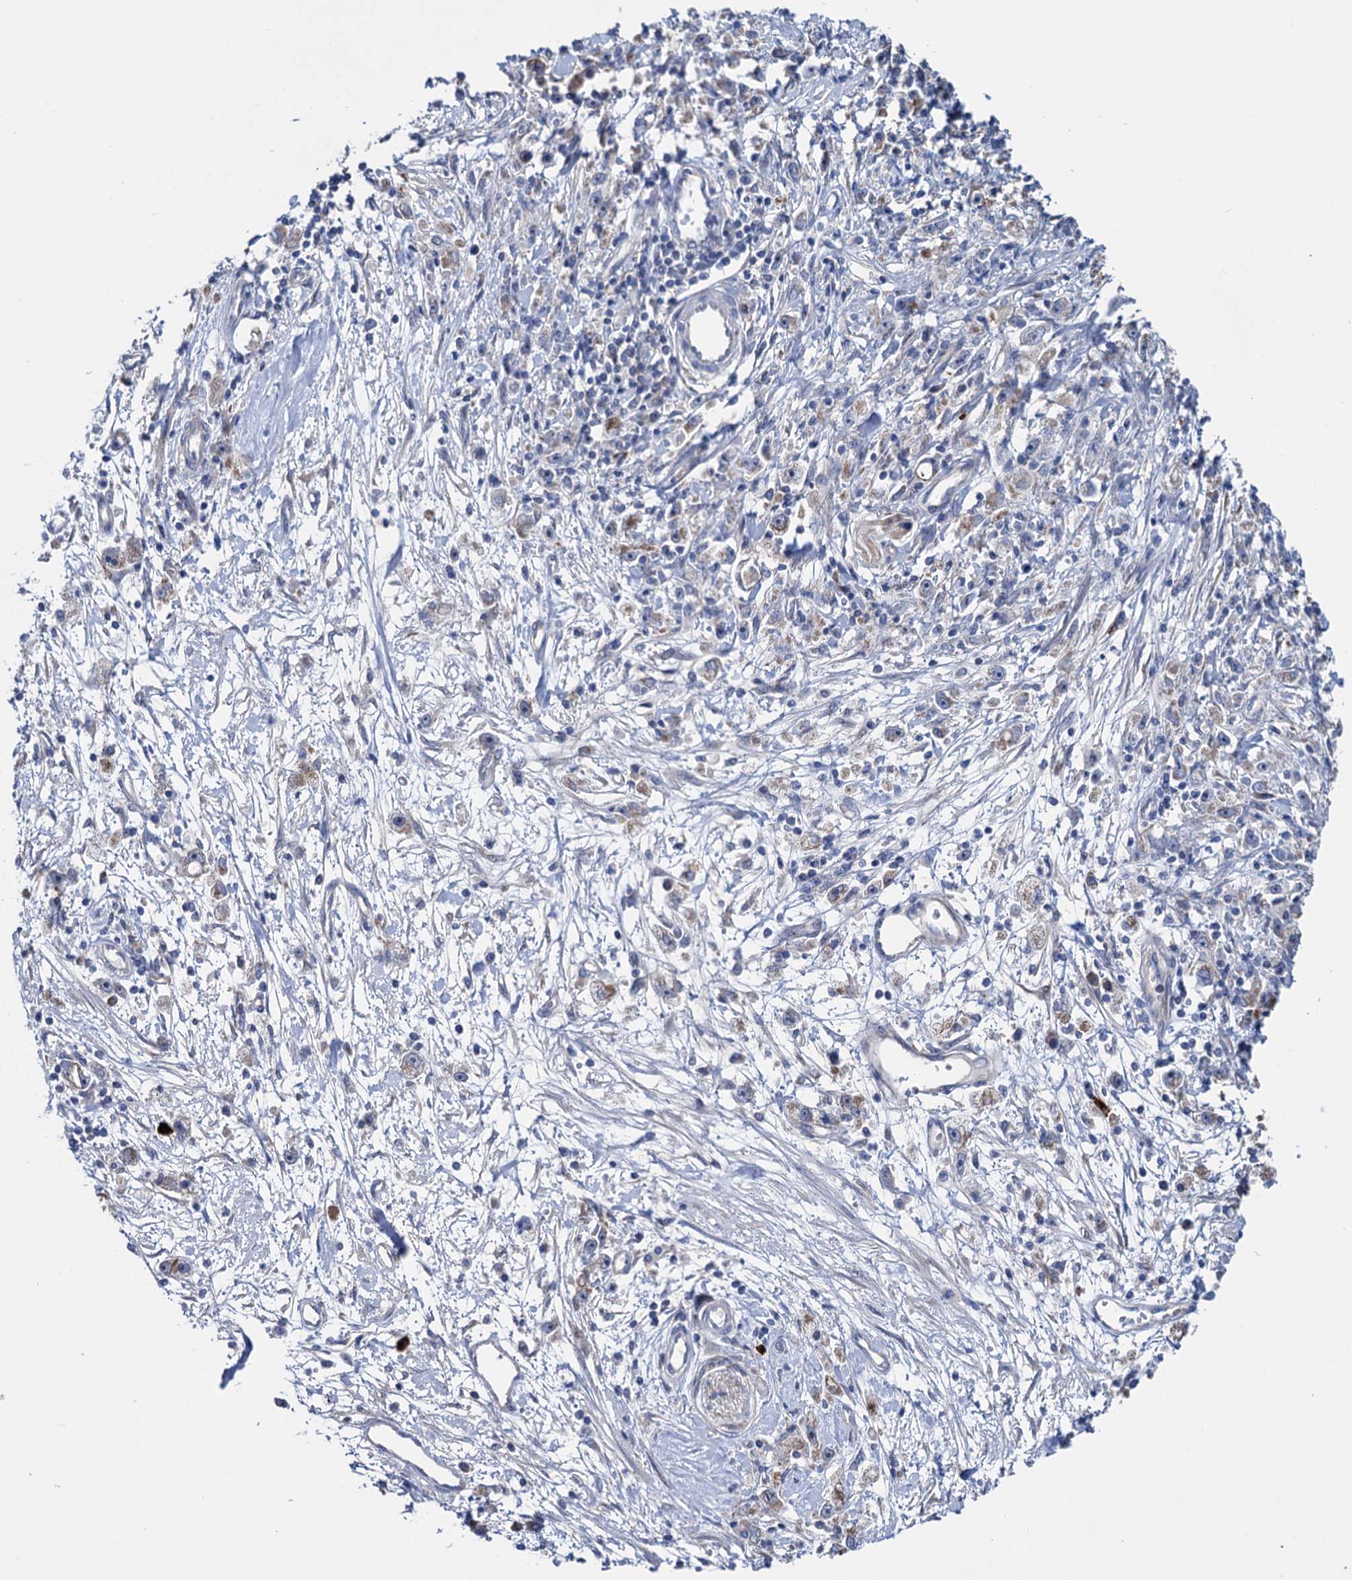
{"staining": {"intensity": "weak", "quantity": "<25%", "location": "cytoplasmic/membranous"}, "tissue": "stomach cancer", "cell_type": "Tumor cells", "image_type": "cancer", "snomed": [{"axis": "morphology", "description": "Adenocarcinoma, NOS"}, {"axis": "topography", "description": "Stomach"}], "caption": "The histopathology image reveals no staining of tumor cells in stomach adenocarcinoma.", "gene": "EYA4", "patient": {"sex": "female", "age": 59}}